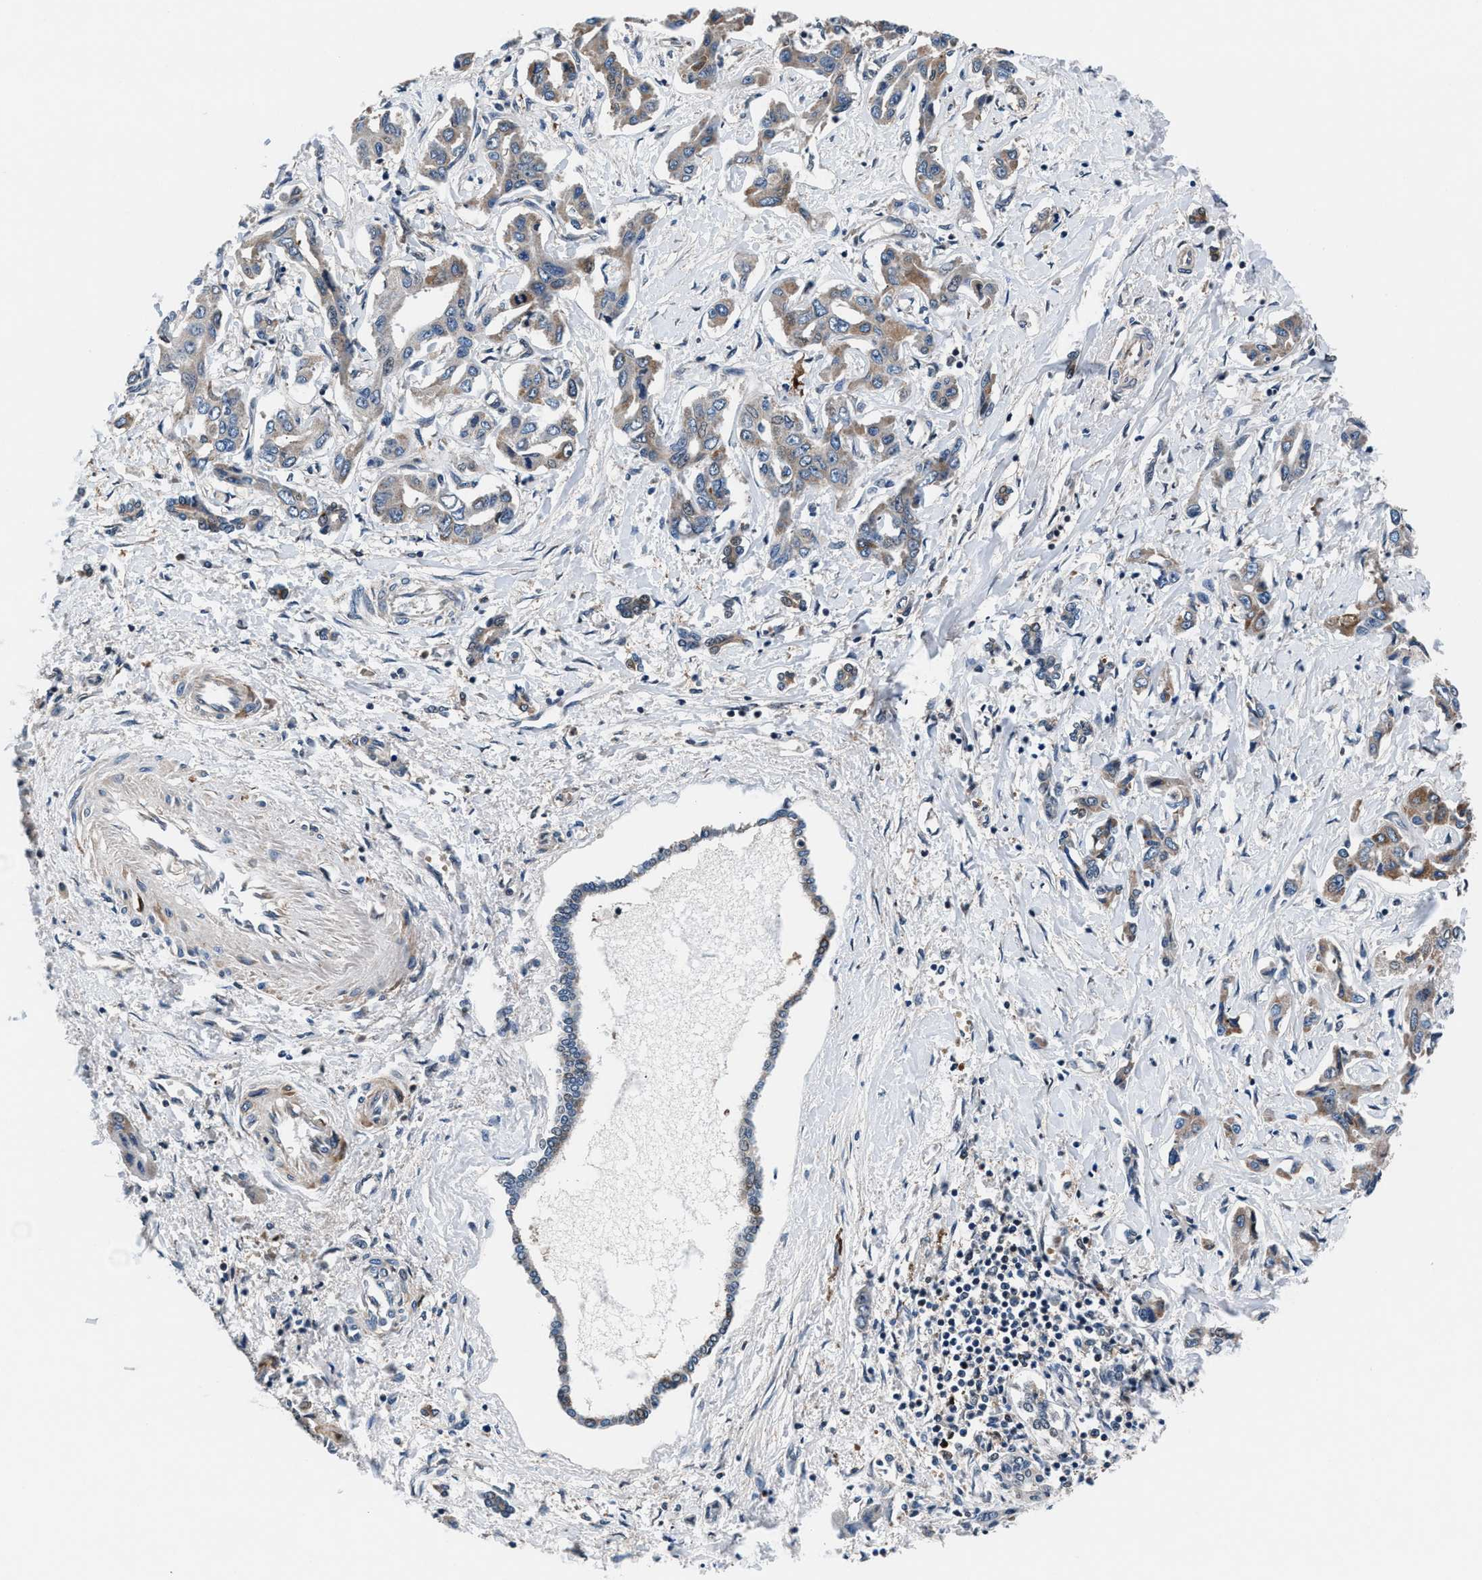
{"staining": {"intensity": "weak", "quantity": ">75%", "location": "cytoplasmic/membranous"}, "tissue": "liver cancer", "cell_type": "Tumor cells", "image_type": "cancer", "snomed": [{"axis": "morphology", "description": "Cholangiocarcinoma"}, {"axis": "topography", "description": "Liver"}], "caption": "Protein expression analysis of human liver cholangiocarcinoma reveals weak cytoplasmic/membranous staining in about >75% of tumor cells.", "gene": "PRPSAP2", "patient": {"sex": "male", "age": 59}}